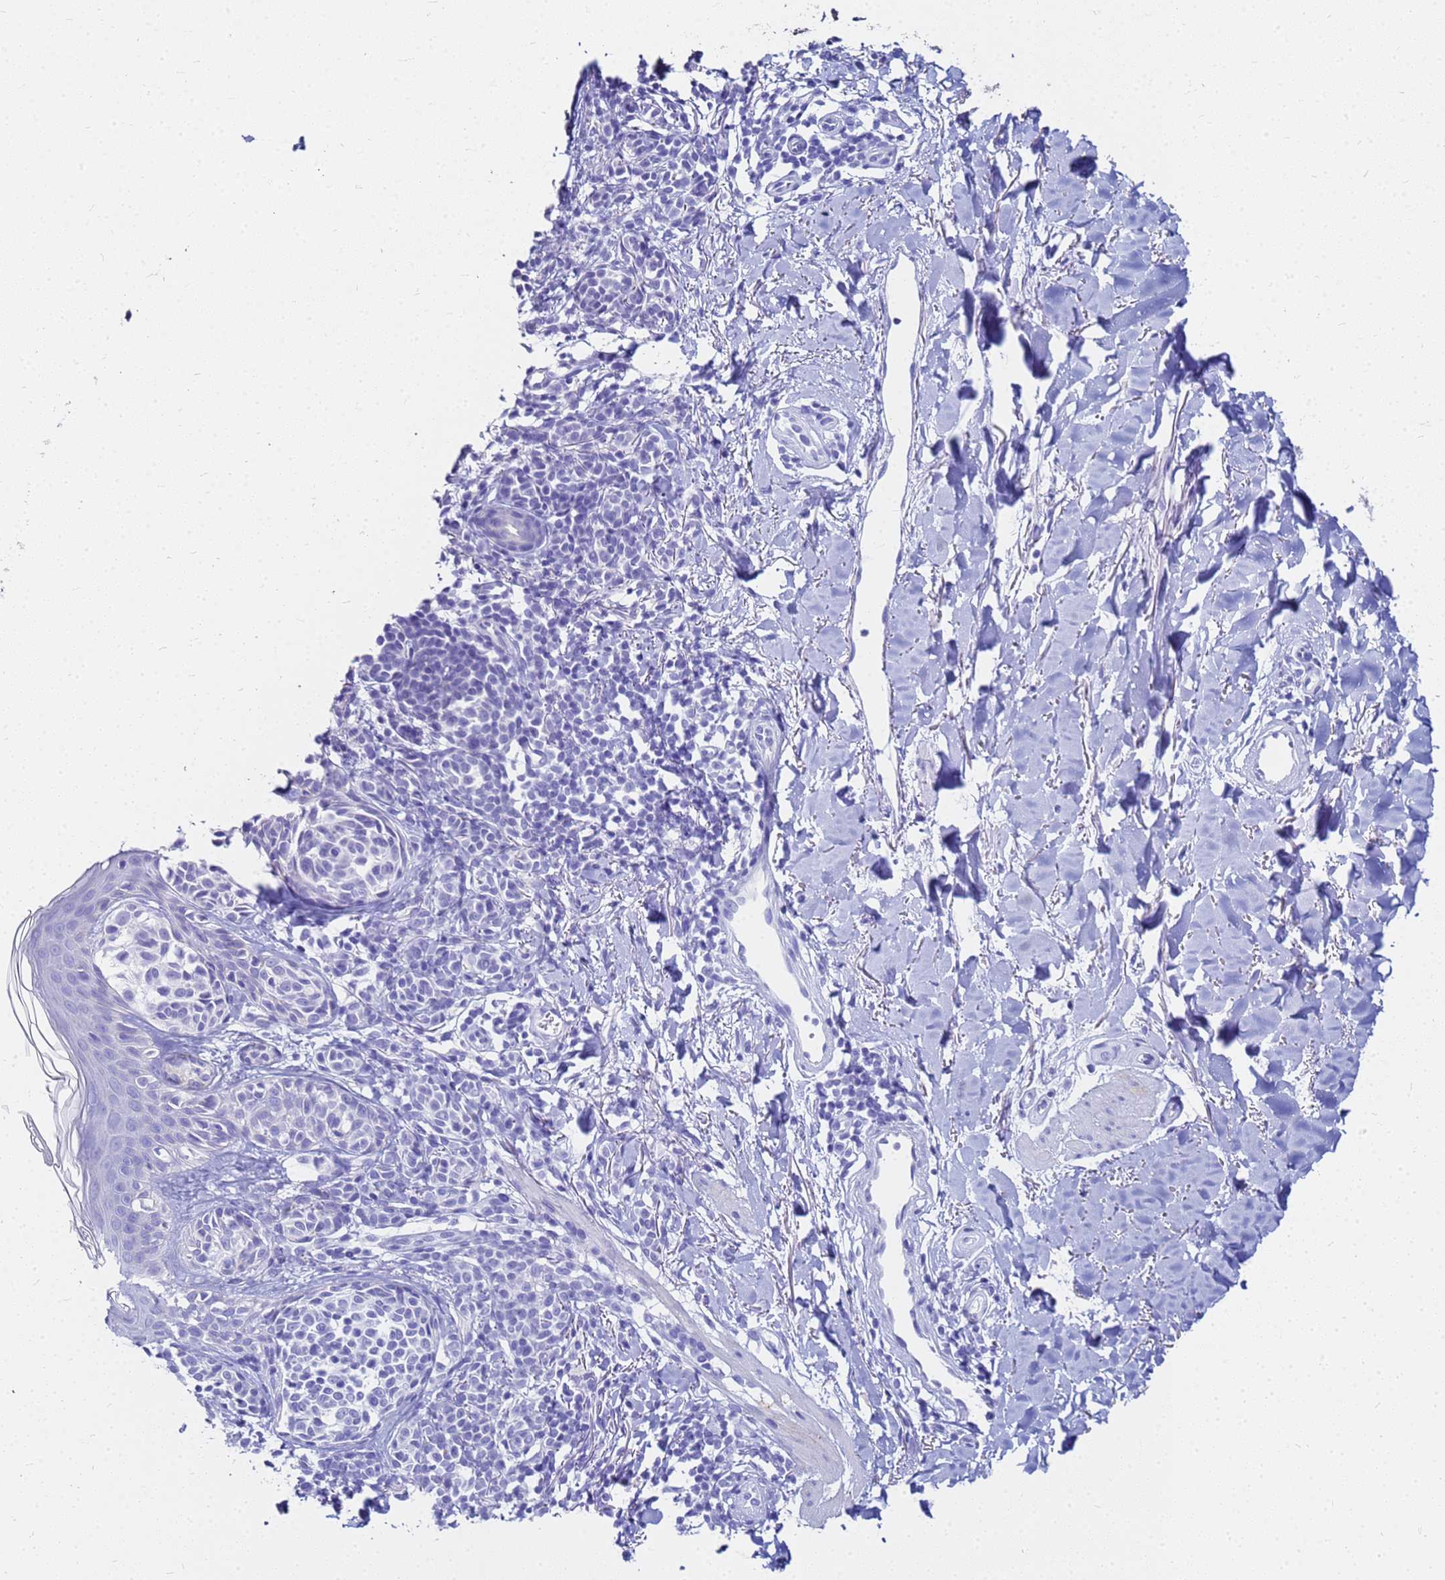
{"staining": {"intensity": "negative", "quantity": "none", "location": "none"}, "tissue": "melanoma", "cell_type": "Tumor cells", "image_type": "cancer", "snomed": [{"axis": "morphology", "description": "Malignant melanoma, NOS"}, {"axis": "topography", "description": "Skin of upper extremity"}], "caption": "The photomicrograph reveals no significant positivity in tumor cells of malignant melanoma.", "gene": "CKB", "patient": {"sex": "male", "age": 40}}